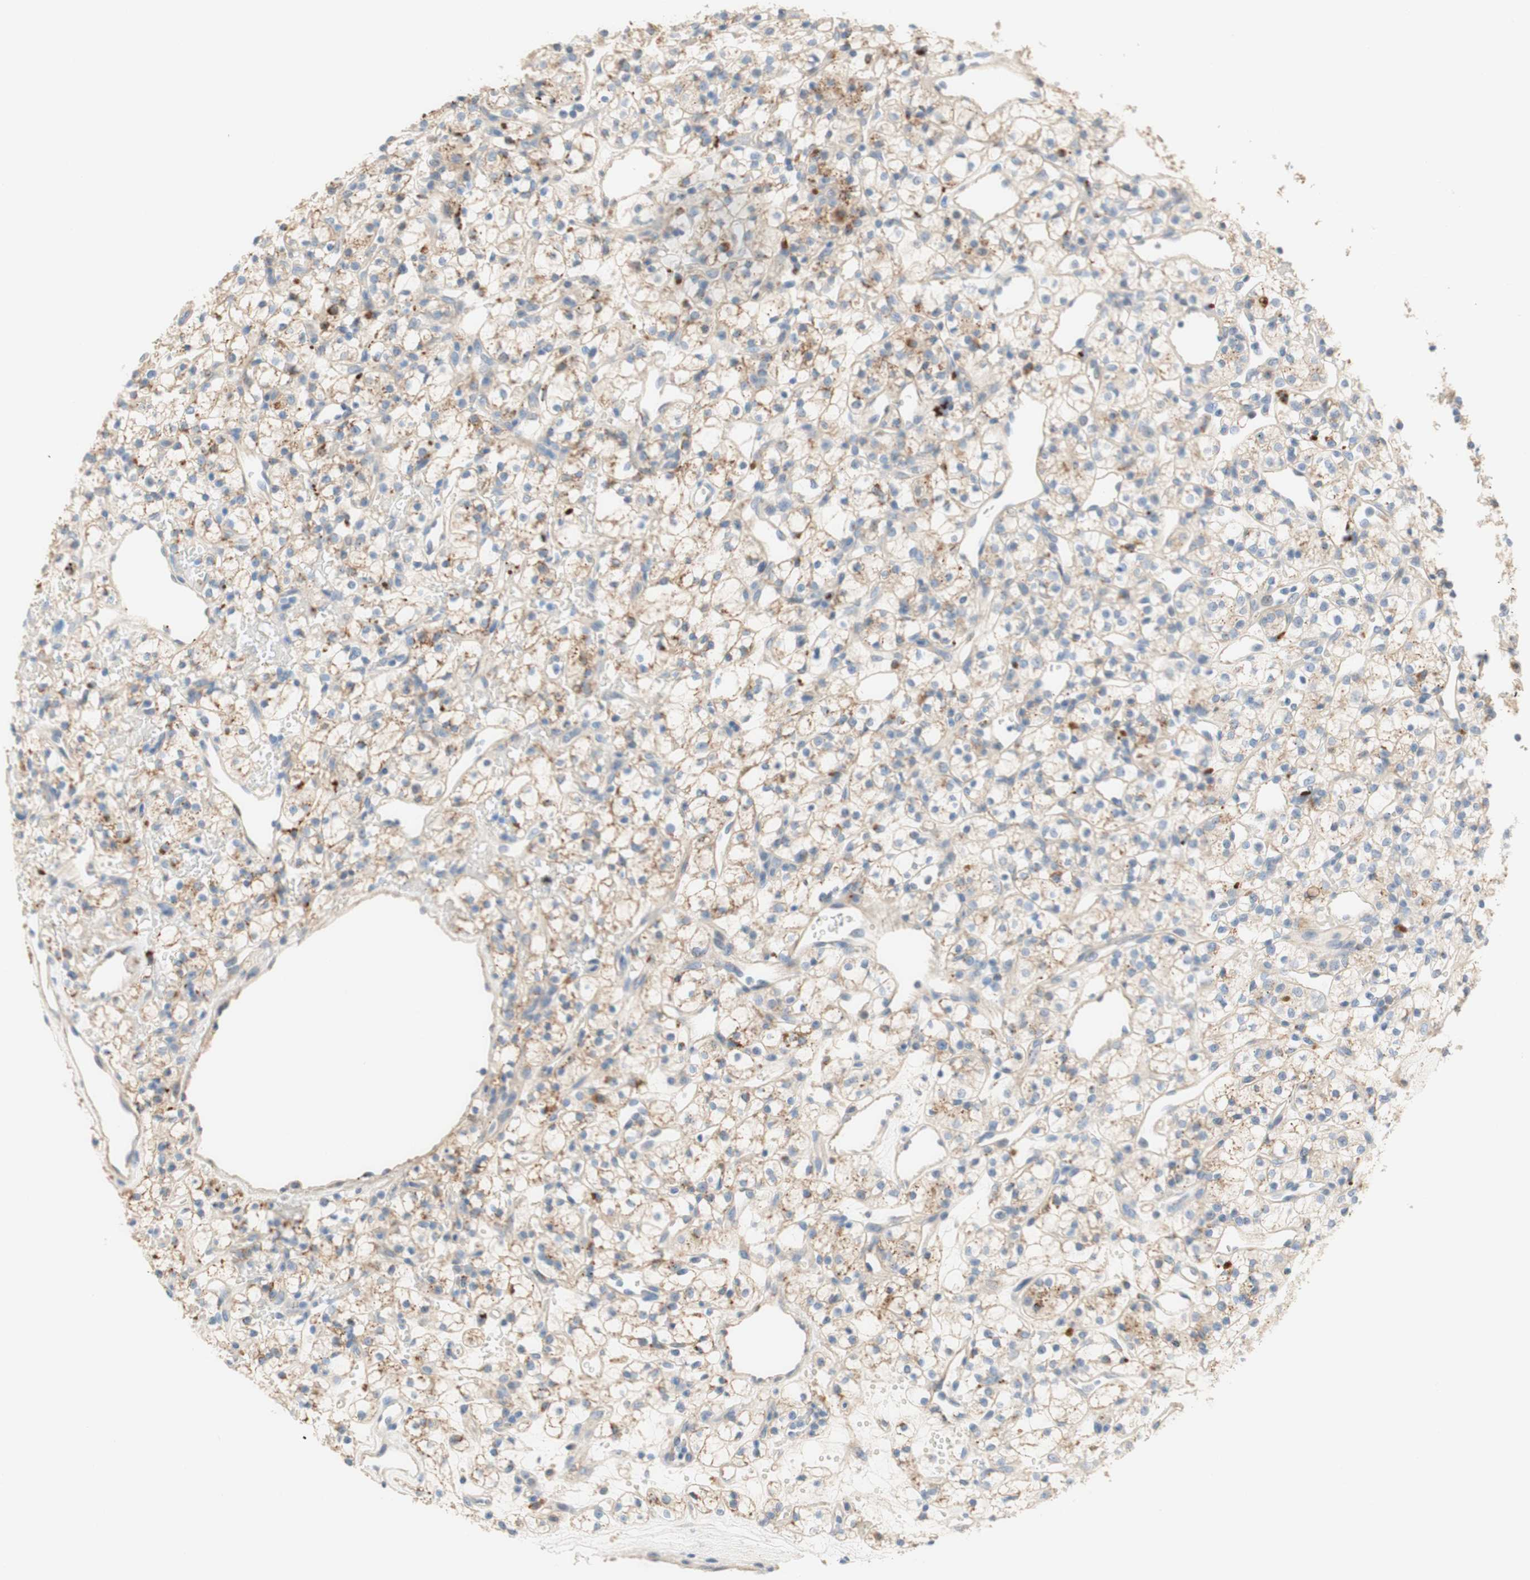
{"staining": {"intensity": "weak", "quantity": "<25%", "location": "cytoplasmic/membranous"}, "tissue": "renal cancer", "cell_type": "Tumor cells", "image_type": "cancer", "snomed": [{"axis": "morphology", "description": "Adenocarcinoma, NOS"}, {"axis": "topography", "description": "Kidney"}], "caption": "Tumor cells show no significant protein staining in adenocarcinoma (renal).", "gene": "PTPN21", "patient": {"sex": "female", "age": 60}}